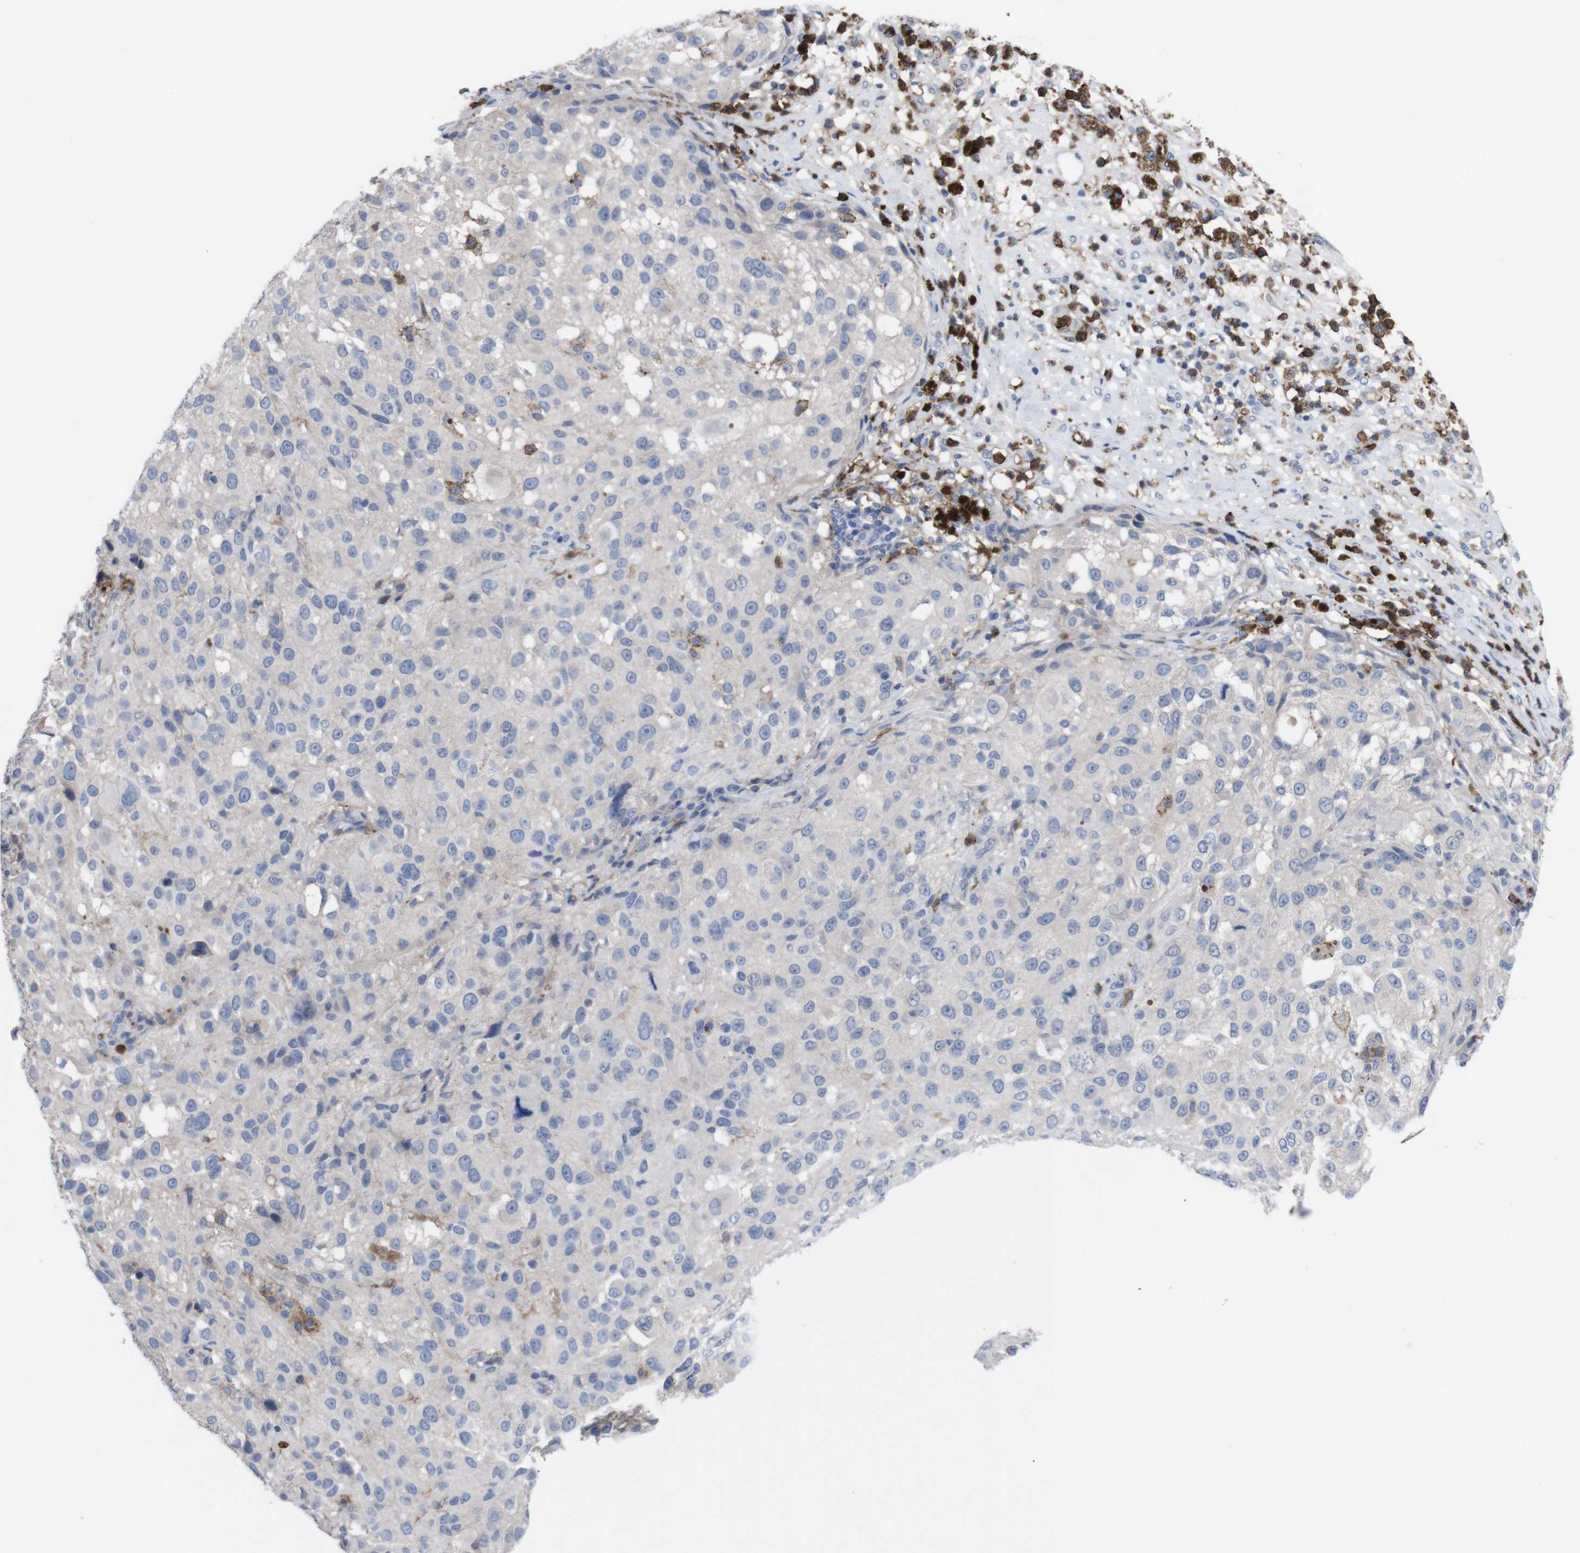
{"staining": {"intensity": "negative", "quantity": "none", "location": "none"}, "tissue": "melanoma", "cell_type": "Tumor cells", "image_type": "cancer", "snomed": [{"axis": "morphology", "description": "Necrosis, NOS"}, {"axis": "morphology", "description": "Malignant melanoma, NOS"}, {"axis": "topography", "description": "Skin"}], "caption": "Immunohistochemistry (IHC) image of neoplastic tissue: malignant melanoma stained with DAB demonstrates no significant protein positivity in tumor cells.", "gene": "C5AR1", "patient": {"sex": "female", "age": 87}}